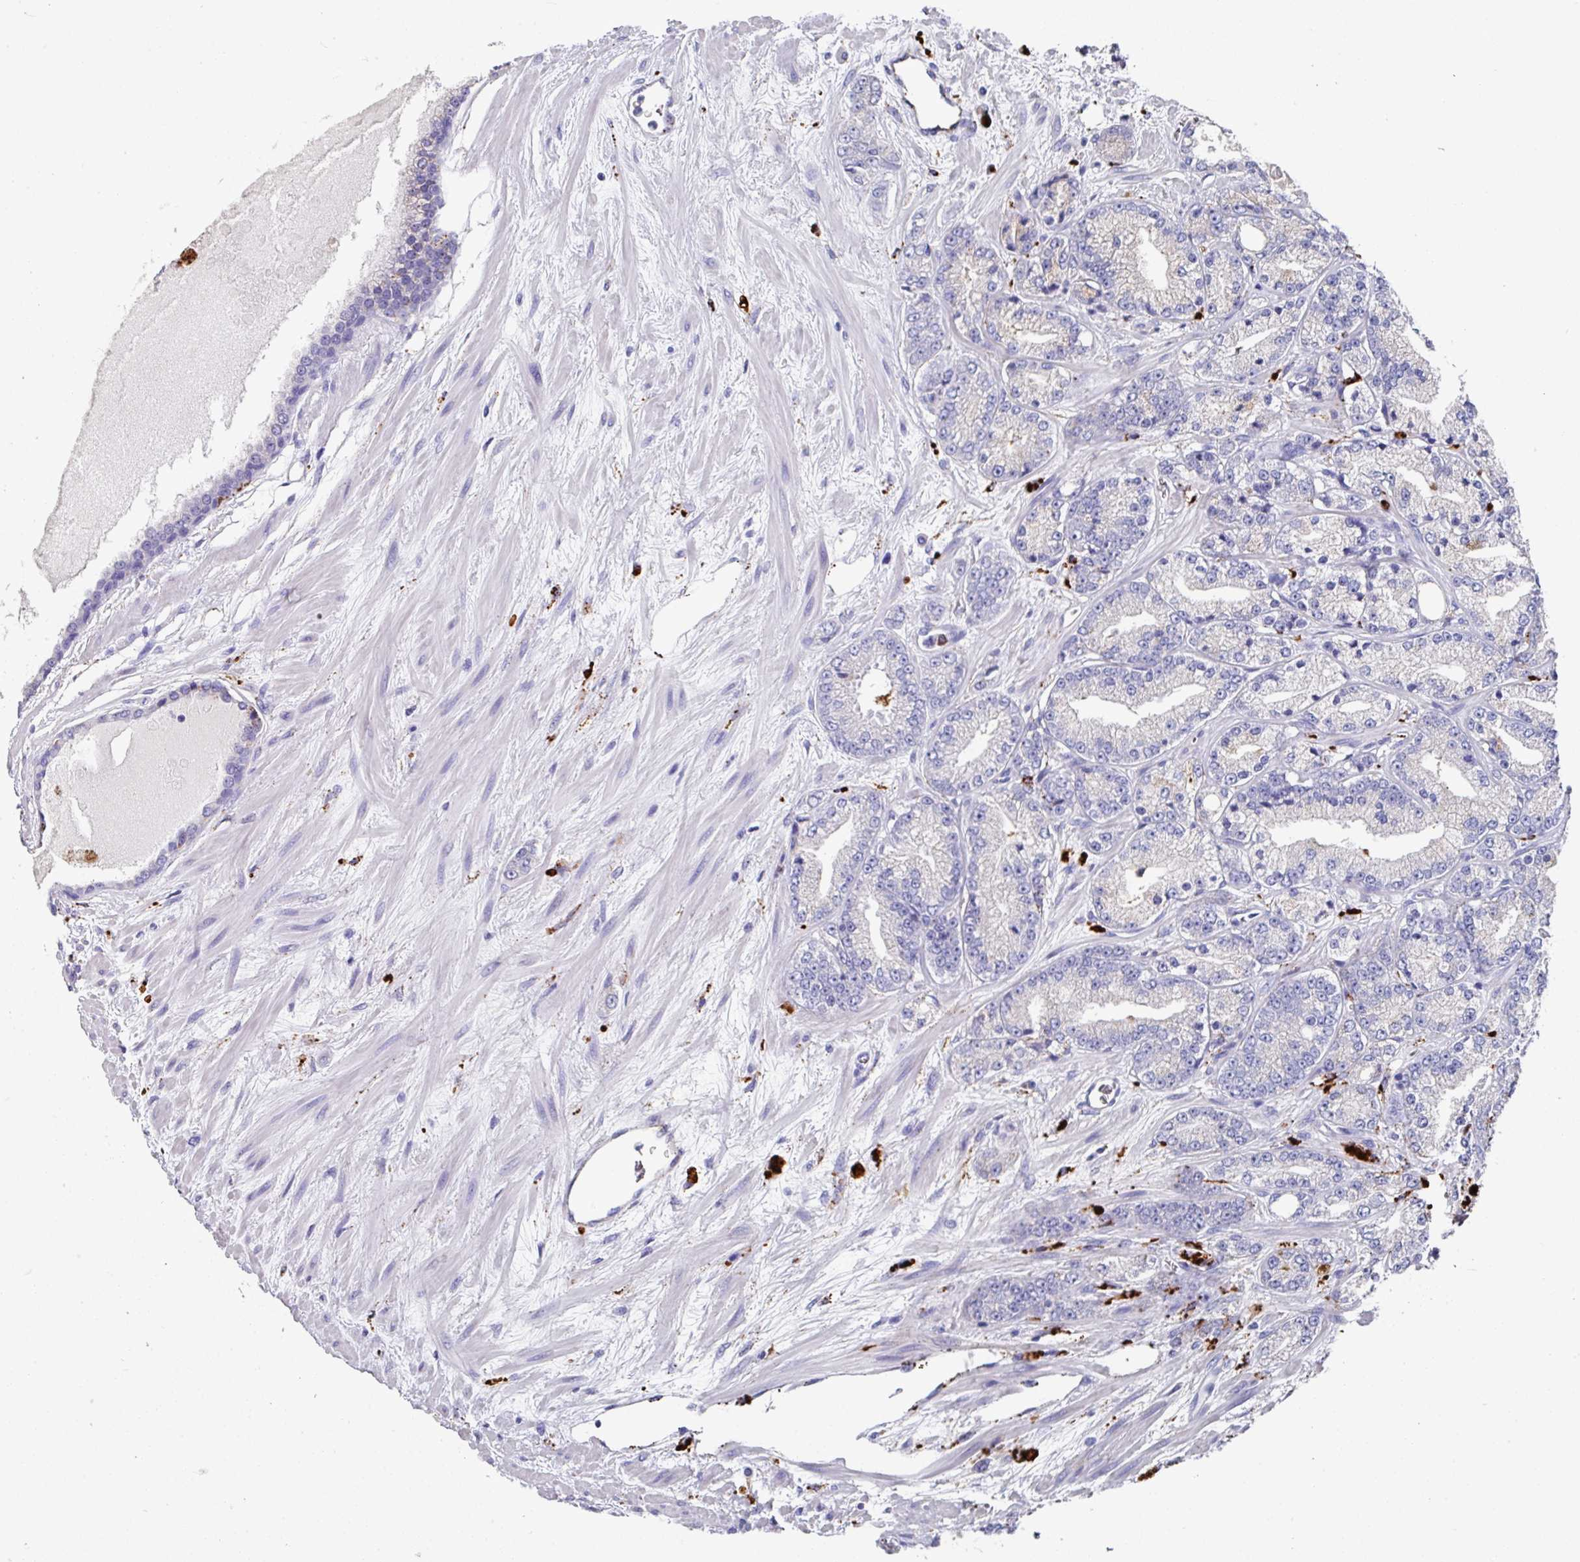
{"staining": {"intensity": "weak", "quantity": "25%-75%", "location": "cytoplasmic/membranous"}, "tissue": "prostate cancer", "cell_type": "Tumor cells", "image_type": "cancer", "snomed": [{"axis": "morphology", "description": "Adenocarcinoma, High grade"}, {"axis": "topography", "description": "Prostate"}], "caption": "Immunohistochemistry of prostate cancer reveals low levels of weak cytoplasmic/membranous expression in approximately 25%-75% of tumor cells.", "gene": "CPVL", "patient": {"sex": "male", "age": 68}}